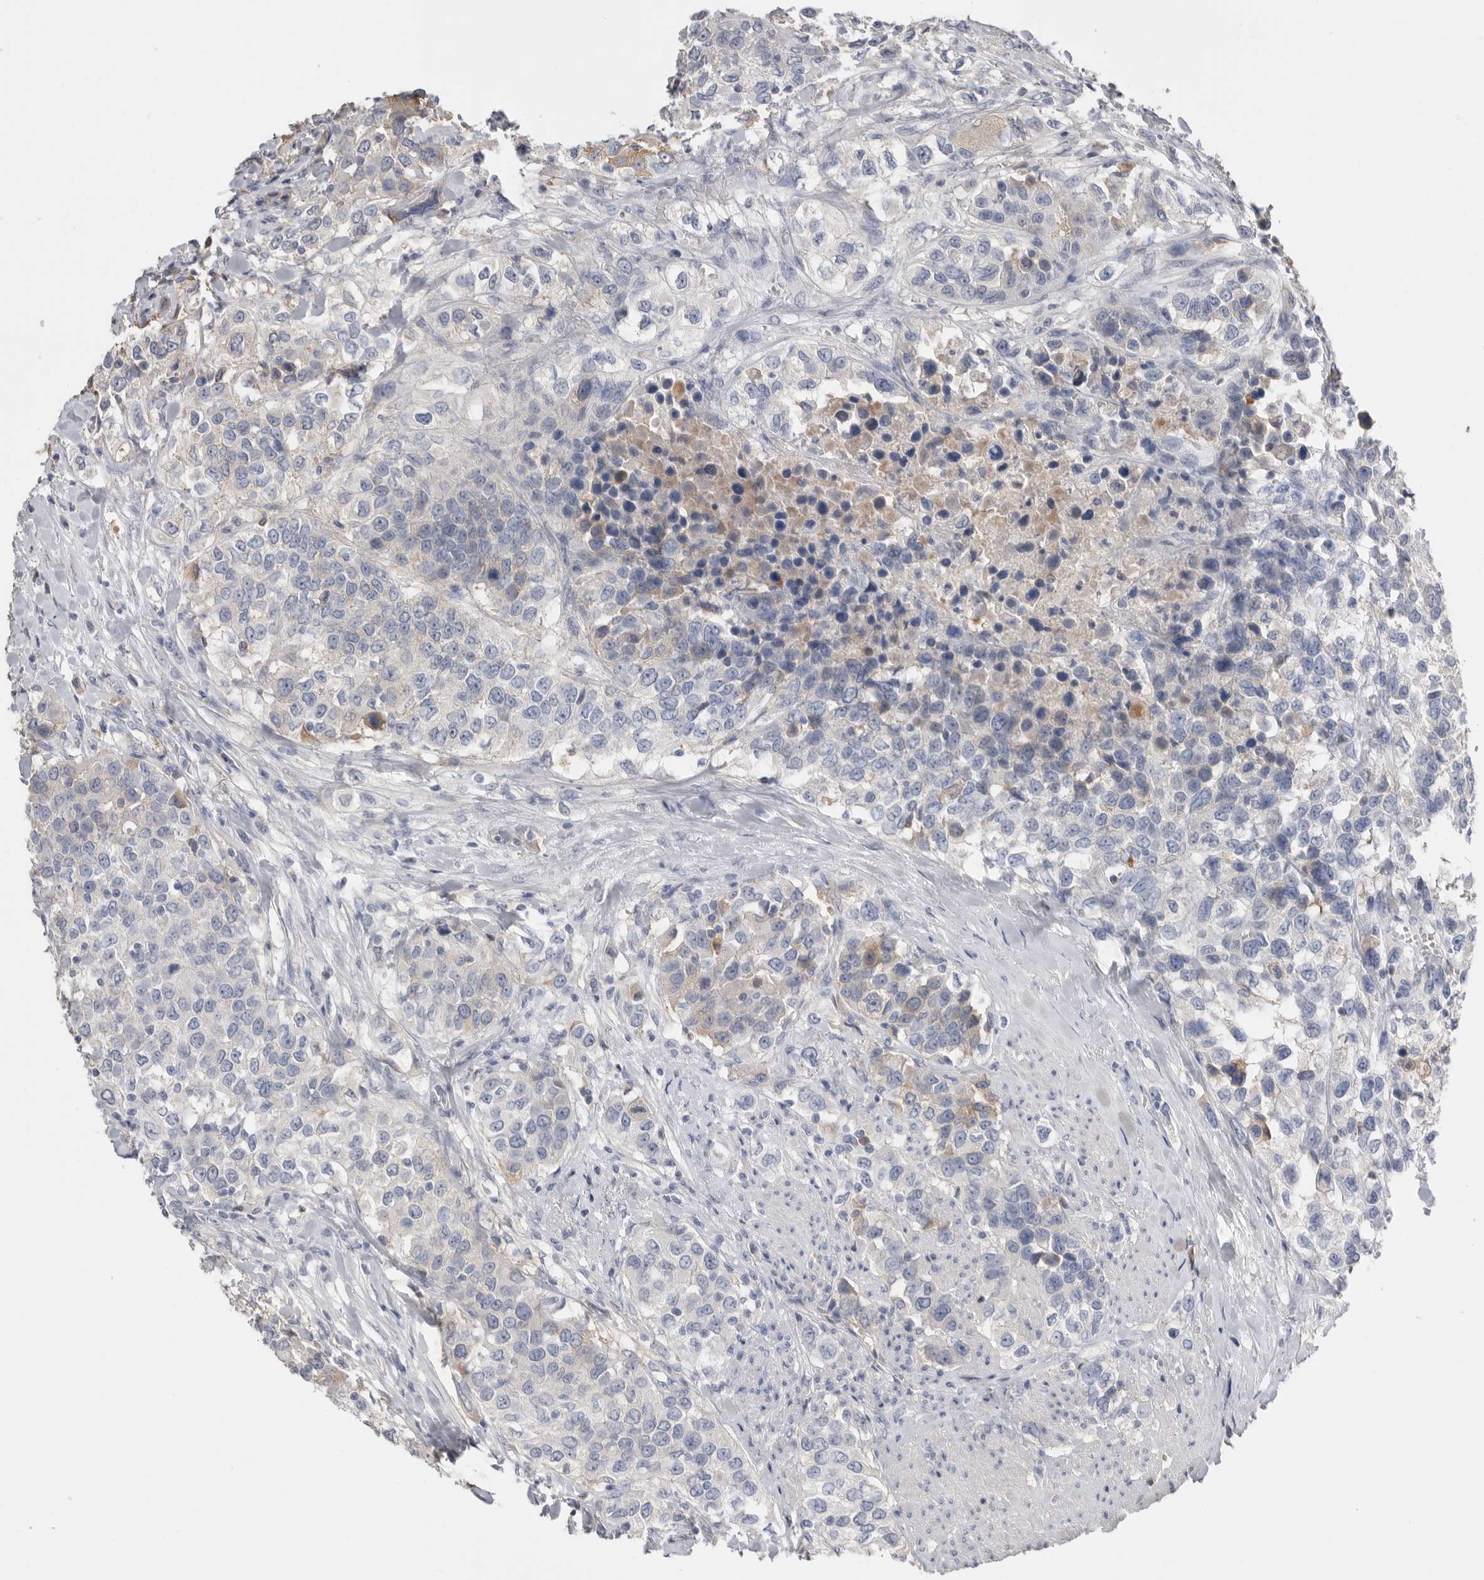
{"staining": {"intensity": "negative", "quantity": "none", "location": "none"}, "tissue": "urothelial cancer", "cell_type": "Tumor cells", "image_type": "cancer", "snomed": [{"axis": "morphology", "description": "Urothelial carcinoma, High grade"}, {"axis": "topography", "description": "Urinary bladder"}], "caption": "Immunohistochemistry (IHC) of urothelial cancer demonstrates no staining in tumor cells.", "gene": "APOA2", "patient": {"sex": "female", "age": 80}}